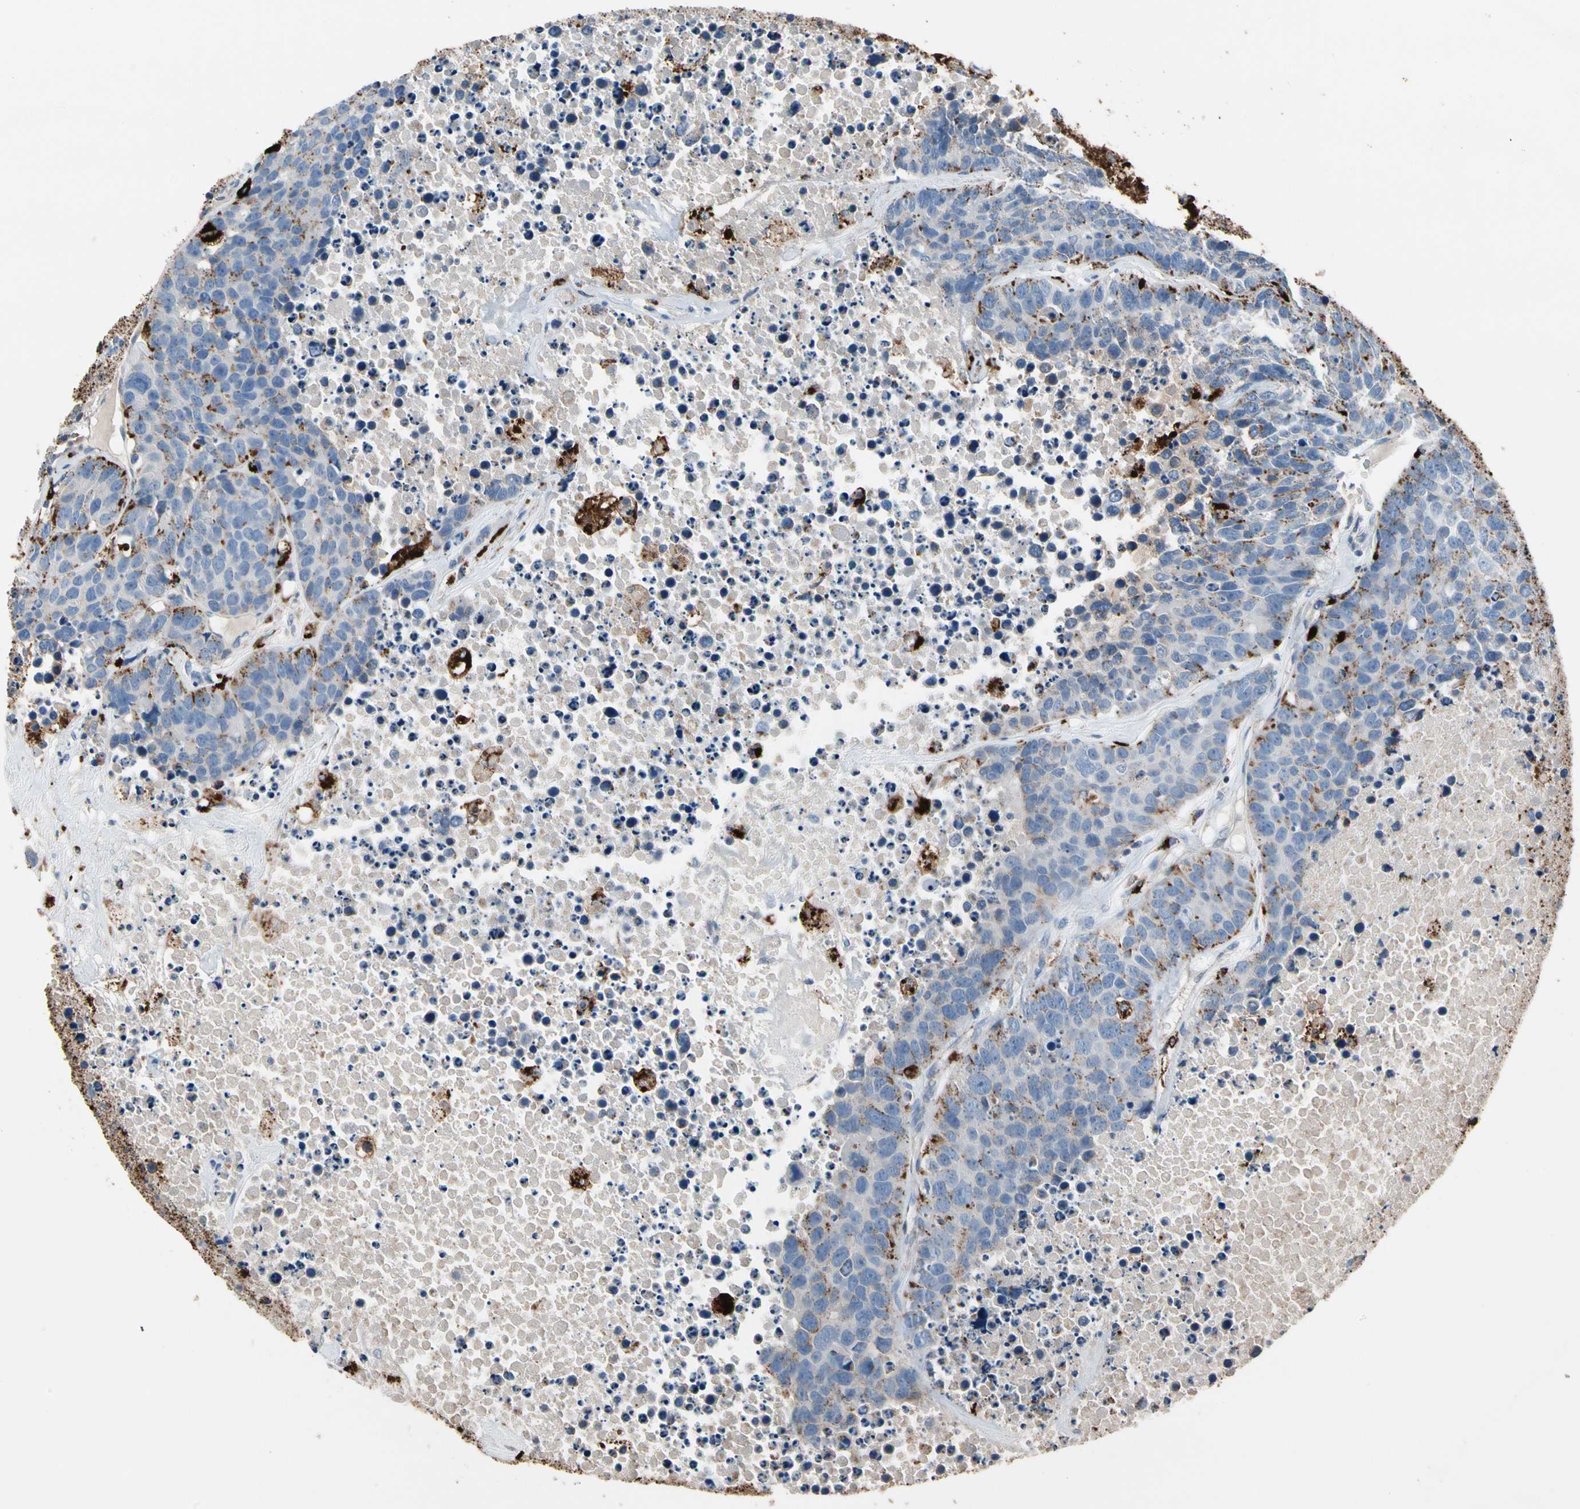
{"staining": {"intensity": "moderate", "quantity": "<25%", "location": "cytoplasmic/membranous"}, "tissue": "carcinoid", "cell_type": "Tumor cells", "image_type": "cancer", "snomed": [{"axis": "morphology", "description": "Carcinoid, malignant, NOS"}, {"axis": "topography", "description": "Lung"}], "caption": "IHC of human malignant carcinoid displays low levels of moderate cytoplasmic/membranous staining in about <25% of tumor cells.", "gene": "GM2A", "patient": {"sex": "male", "age": 60}}